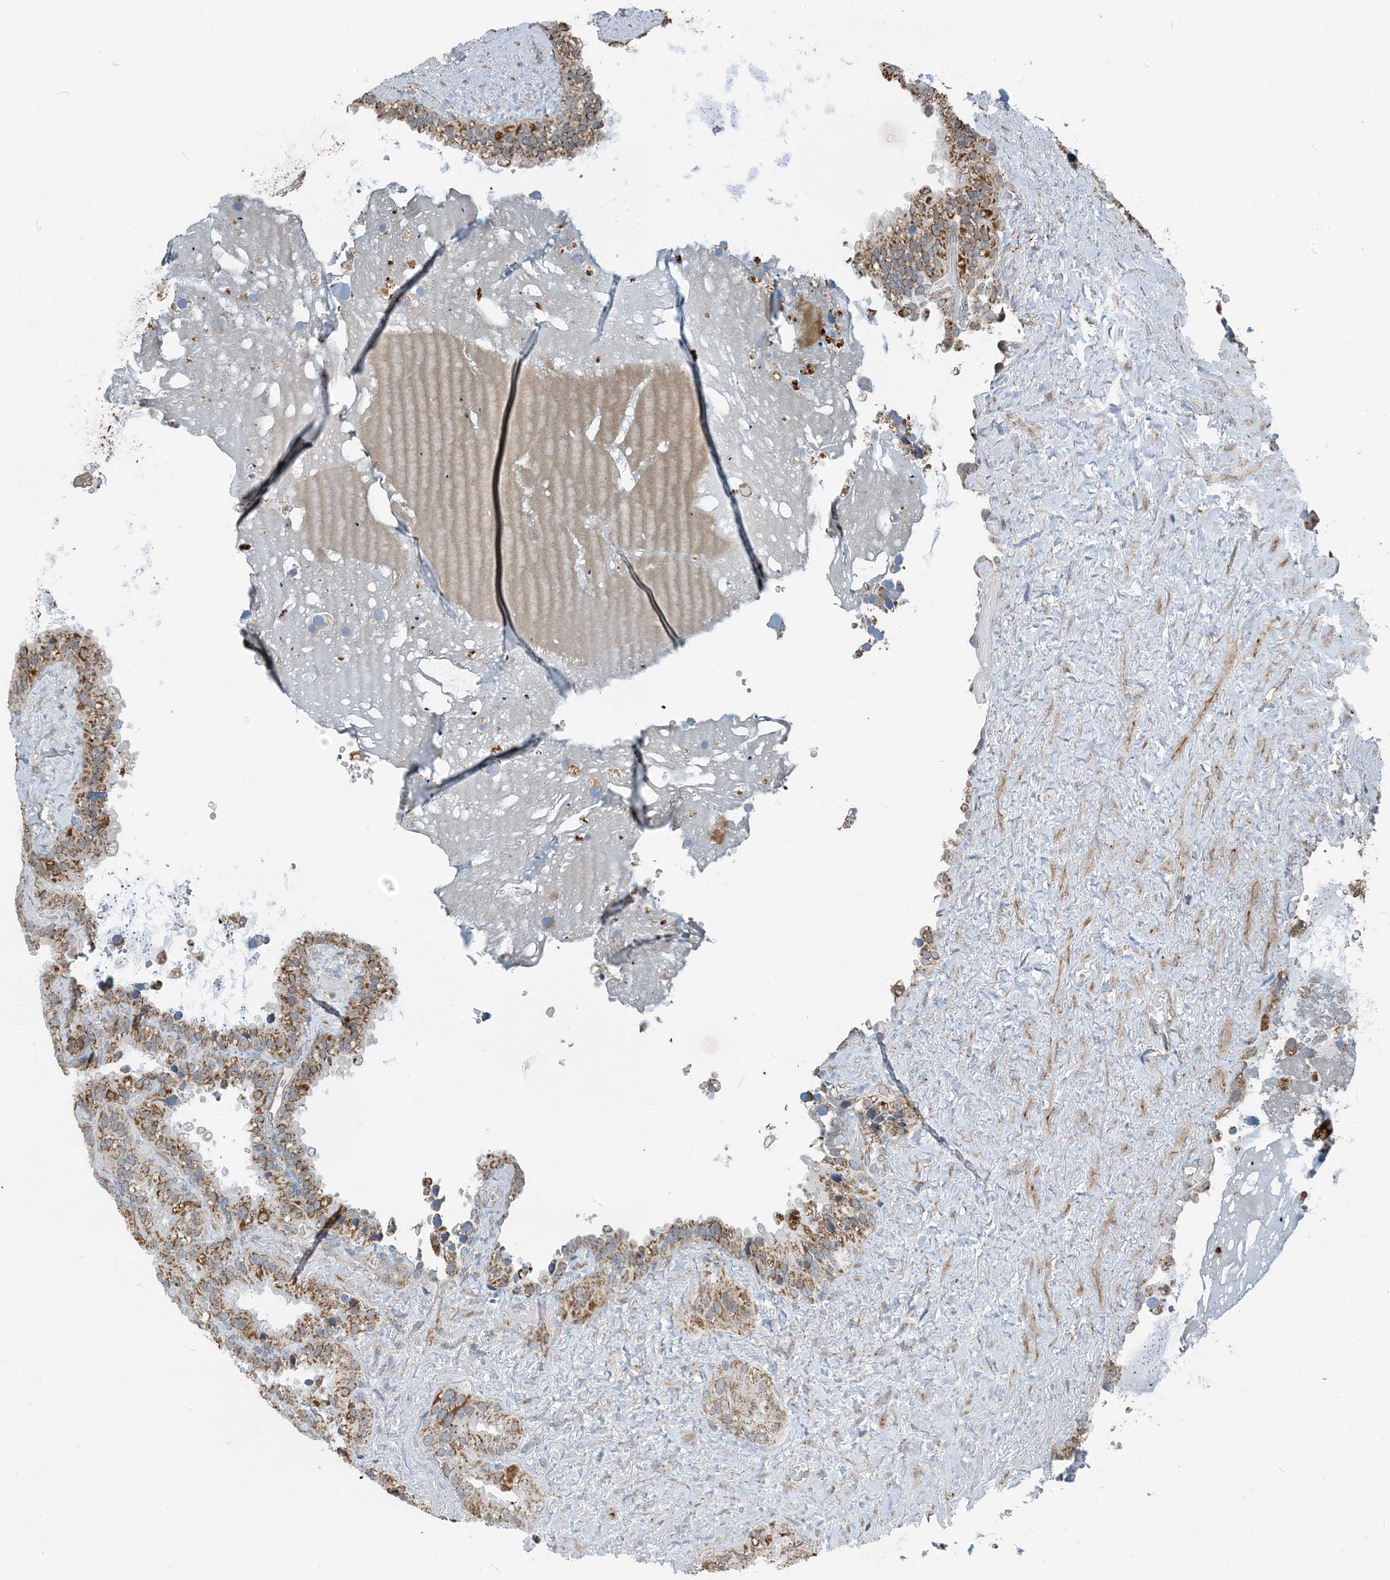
{"staining": {"intensity": "moderate", "quantity": ">75%", "location": "cytoplasmic/membranous"}, "tissue": "seminal vesicle", "cell_type": "Glandular cells", "image_type": "normal", "snomed": [{"axis": "morphology", "description": "Normal tissue, NOS"}, {"axis": "topography", "description": "Prostate"}, {"axis": "topography", "description": "Seminal veicle"}], "caption": "Moderate cytoplasmic/membranous expression for a protein is appreciated in about >75% of glandular cells of unremarkable seminal vesicle using immunohistochemistry.", "gene": "PILRB", "patient": {"sex": "male", "age": 68}}